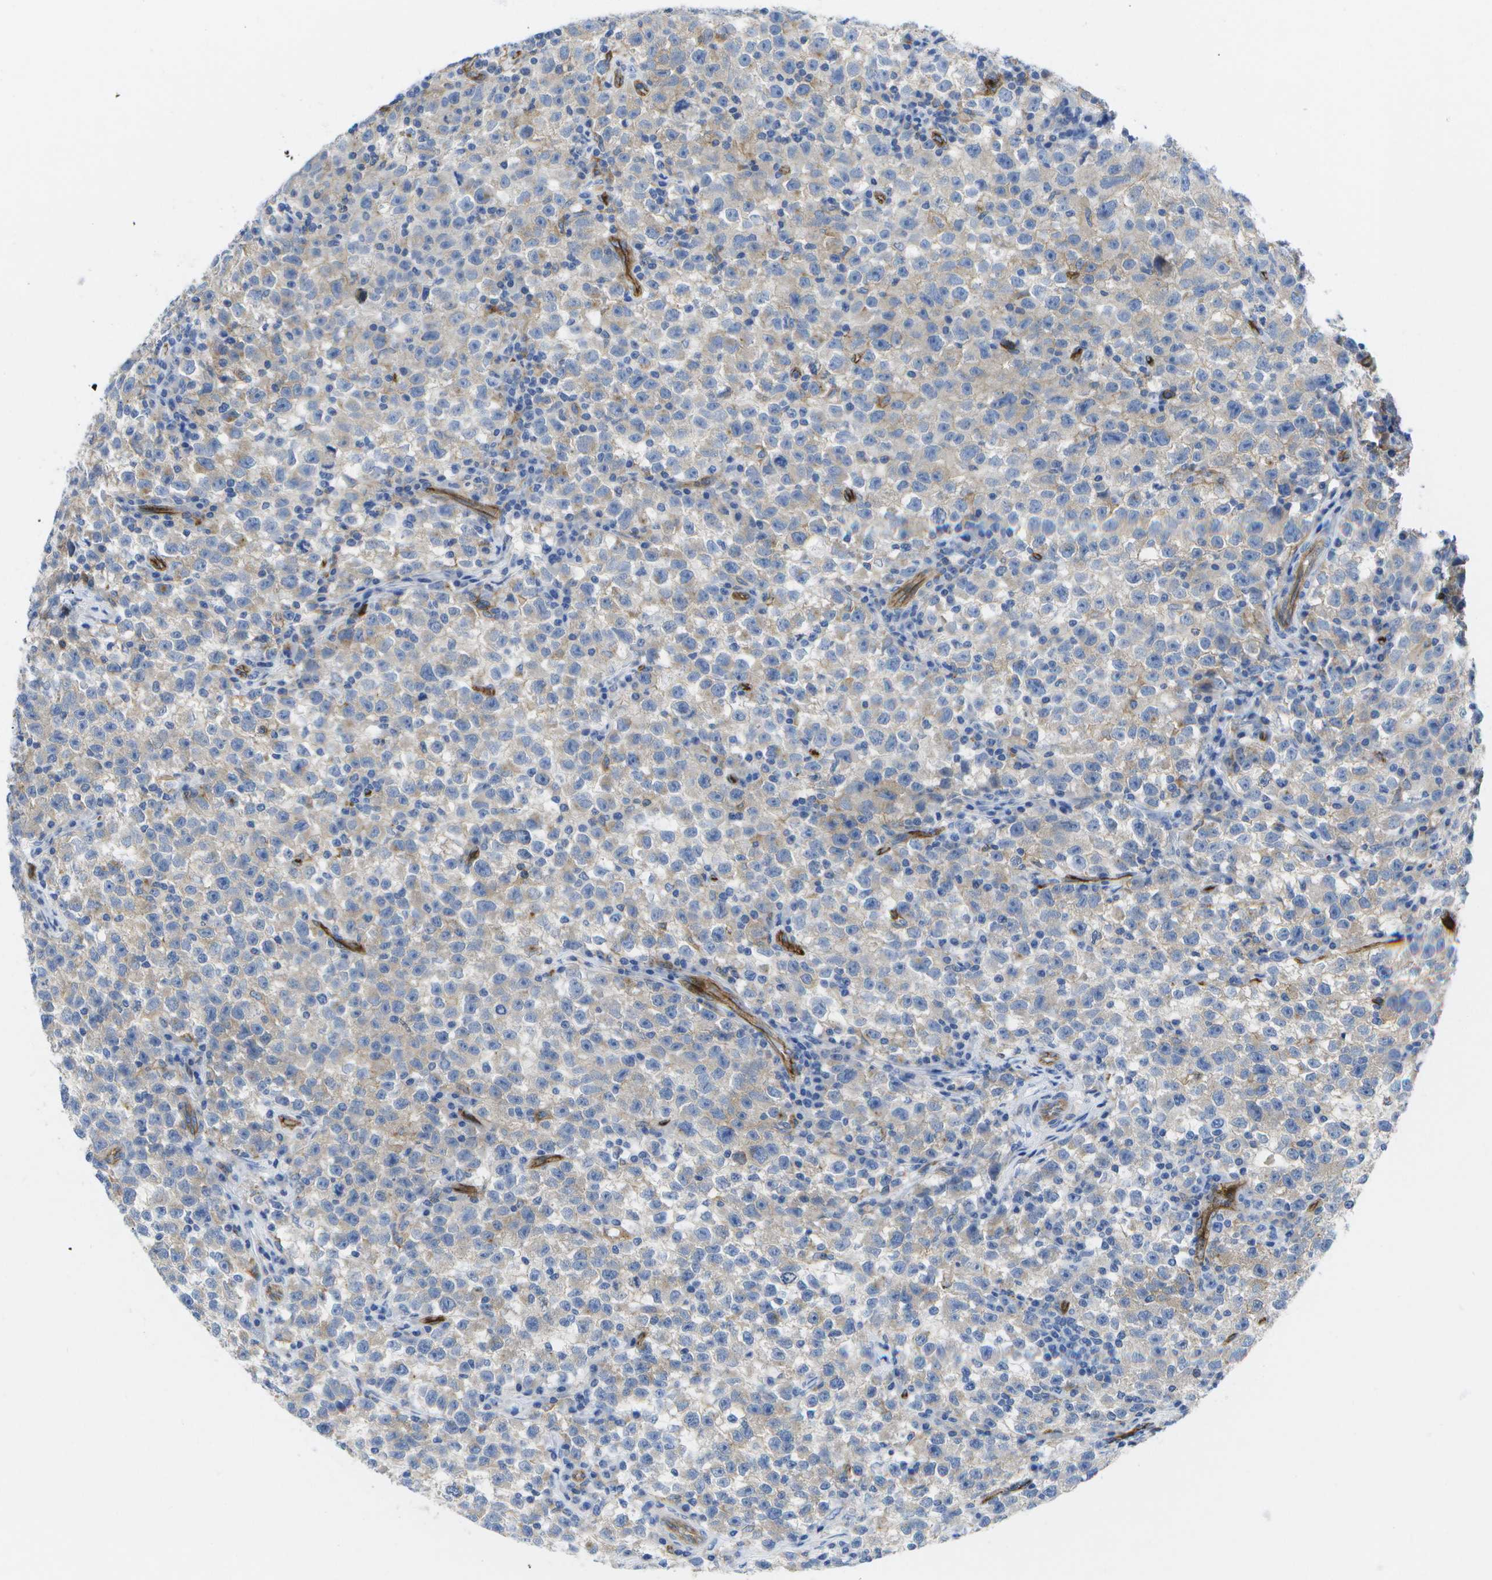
{"staining": {"intensity": "negative", "quantity": "none", "location": "none"}, "tissue": "testis cancer", "cell_type": "Tumor cells", "image_type": "cancer", "snomed": [{"axis": "morphology", "description": "Seminoma, NOS"}, {"axis": "topography", "description": "Testis"}], "caption": "Image shows no protein expression in tumor cells of testis cancer tissue. (DAB (3,3'-diaminobenzidine) immunohistochemistry (IHC) visualized using brightfield microscopy, high magnification).", "gene": "DYSF", "patient": {"sex": "male", "age": 22}}